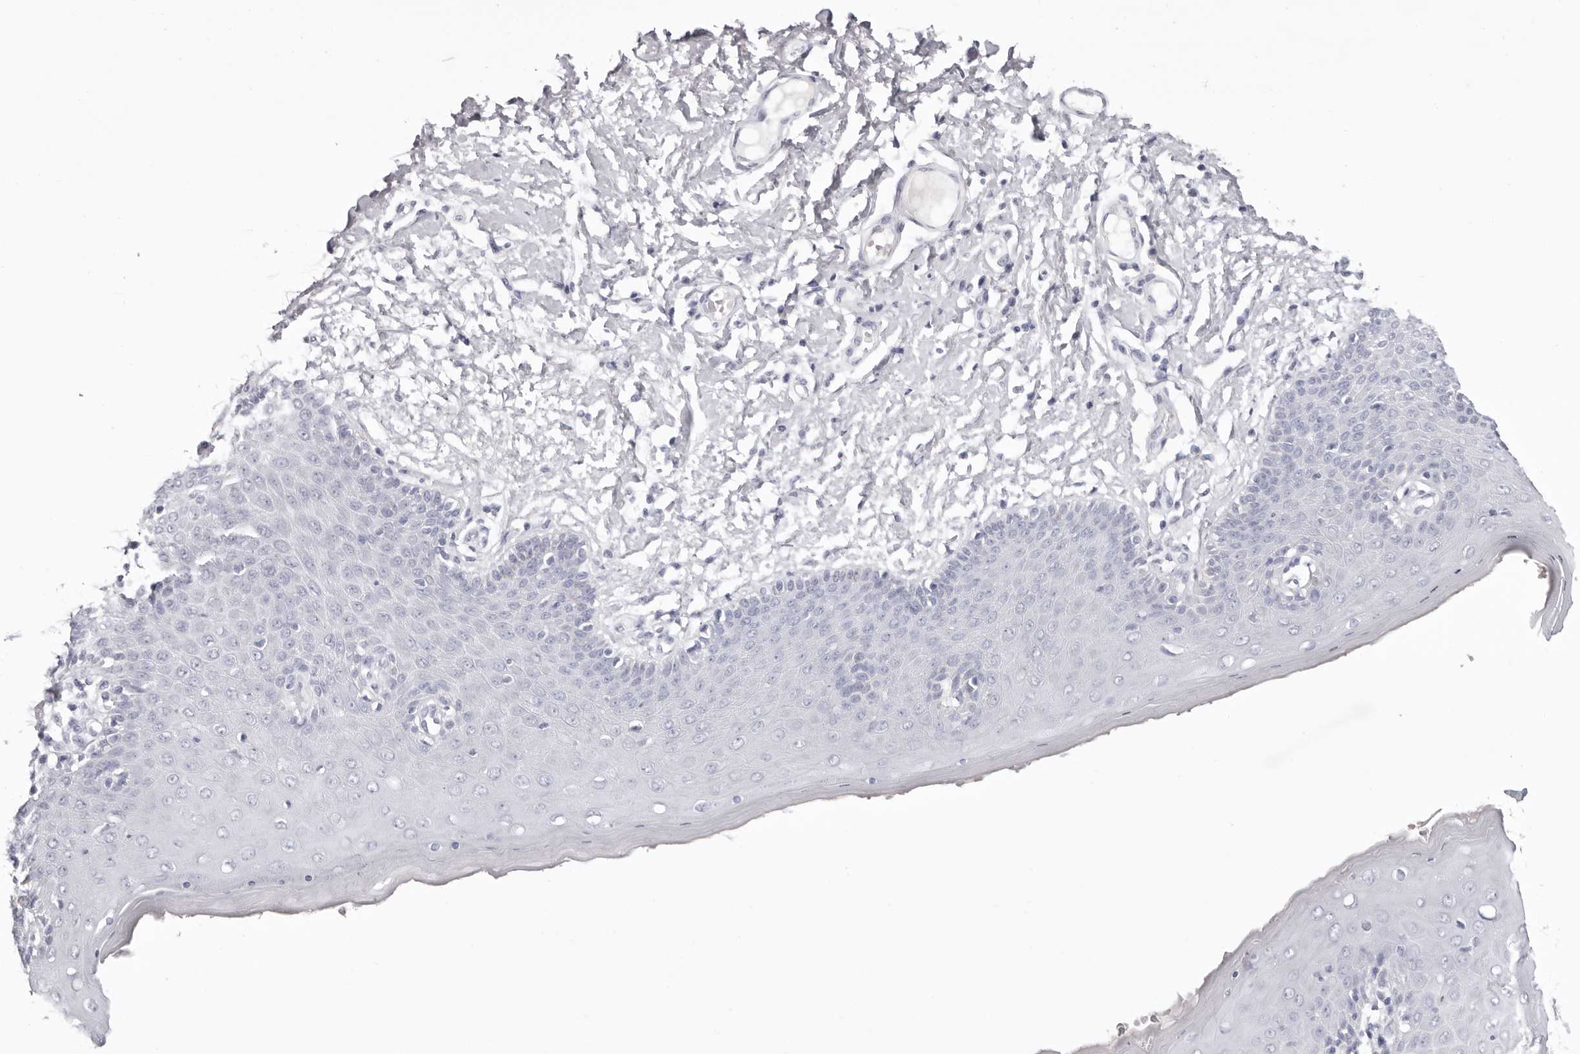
{"staining": {"intensity": "negative", "quantity": "none", "location": "none"}, "tissue": "skin", "cell_type": "Epidermal cells", "image_type": "normal", "snomed": [{"axis": "morphology", "description": "Normal tissue, NOS"}, {"axis": "topography", "description": "Vulva"}], "caption": "DAB immunohistochemical staining of benign human skin demonstrates no significant staining in epidermal cells. Brightfield microscopy of immunohistochemistry stained with DAB (brown) and hematoxylin (blue), captured at high magnification.", "gene": "LPO", "patient": {"sex": "female", "age": 66}}